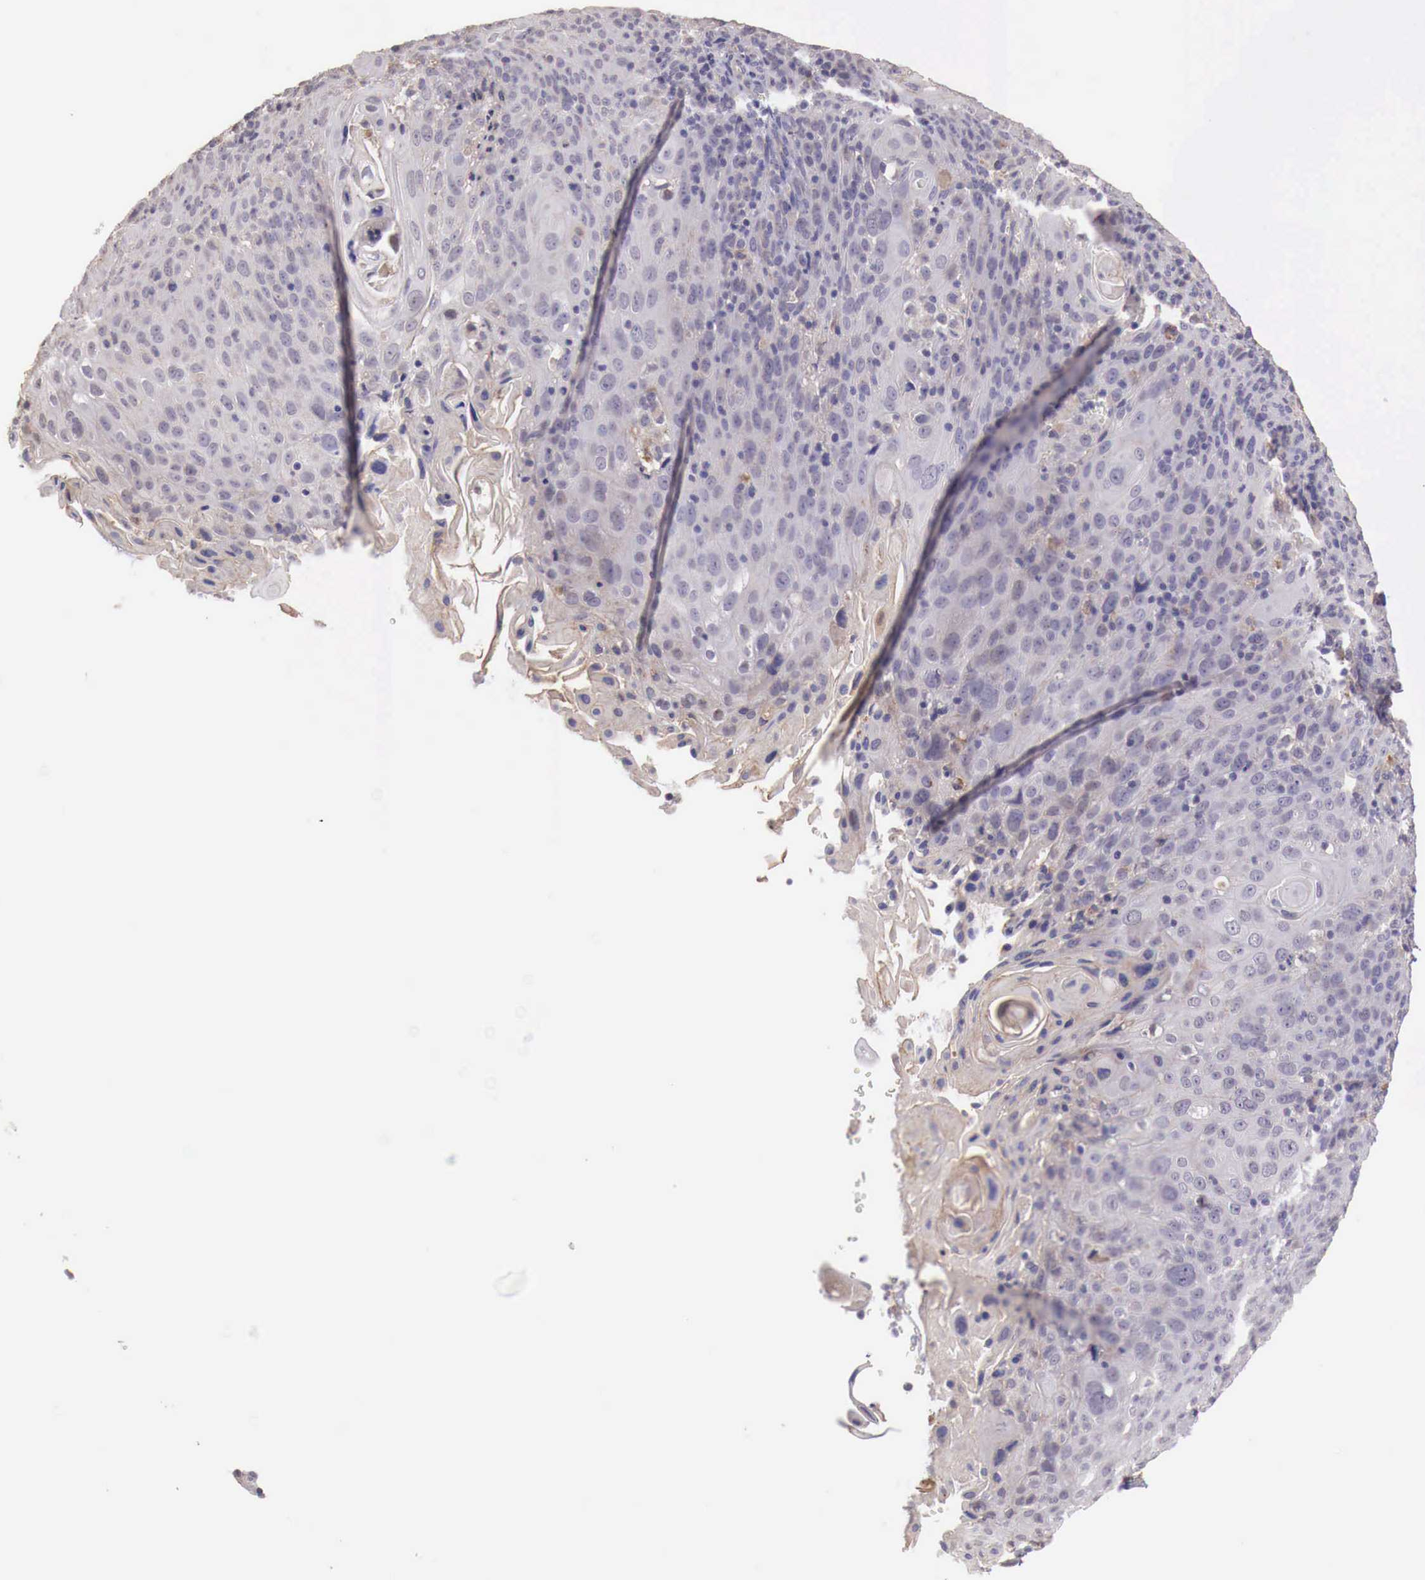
{"staining": {"intensity": "weak", "quantity": "<25%", "location": "cytoplasmic/membranous"}, "tissue": "cervical cancer", "cell_type": "Tumor cells", "image_type": "cancer", "snomed": [{"axis": "morphology", "description": "Squamous cell carcinoma, NOS"}, {"axis": "topography", "description": "Cervix"}], "caption": "IHC photomicrograph of human squamous cell carcinoma (cervical) stained for a protein (brown), which demonstrates no expression in tumor cells. Brightfield microscopy of IHC stained with DAB (3,3'-diaminobenzidine) (brown) and hematoxylin (blue), captured at high magnification.", "gene": "CHRDL1", "patient": {"sex": "female", "age": 54}}